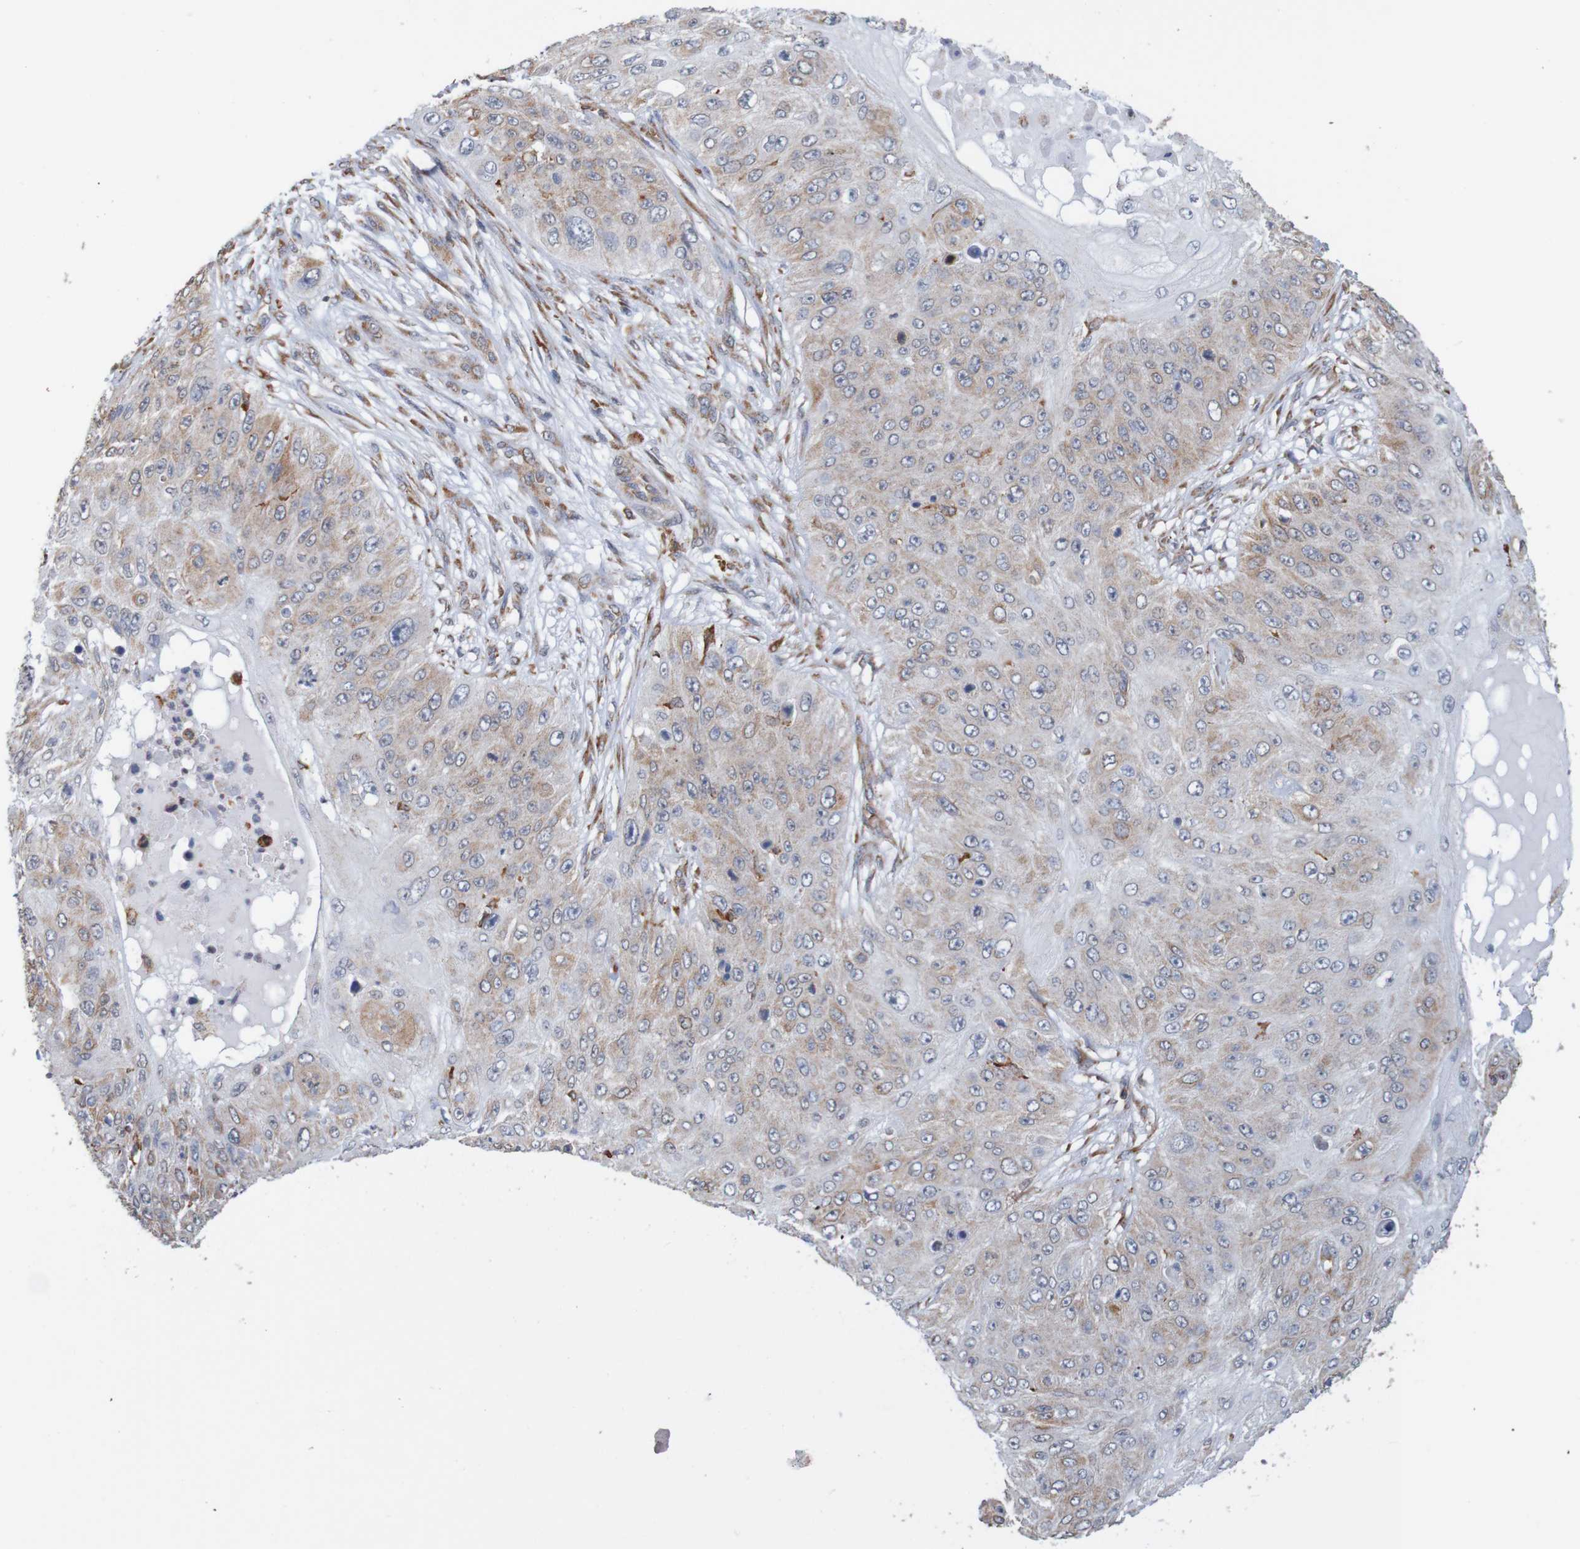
{"staining": {"intensity": "weak", "quantity": ">75%", "location": "cytoplasmic/membranous"}, "tissue": "skin cancer", "cell_type": "Tumor cells", "image_type": "cancer", "snomed": [{"axis": "morphology", "description": "Squamous cell carcinoma, NOS"}, {"axis": "topography", "description": "Skin"}], "caption": "Skin cancer stained with immunohistochemistry exhibits weak cytoplasmic/membranous staining in about >75% of tumor cells. (DAB = brown stain, brightfield microscopy at high magnification).", "gene": "PDIA3", "patient": {"sex": "female", "age": 80}}